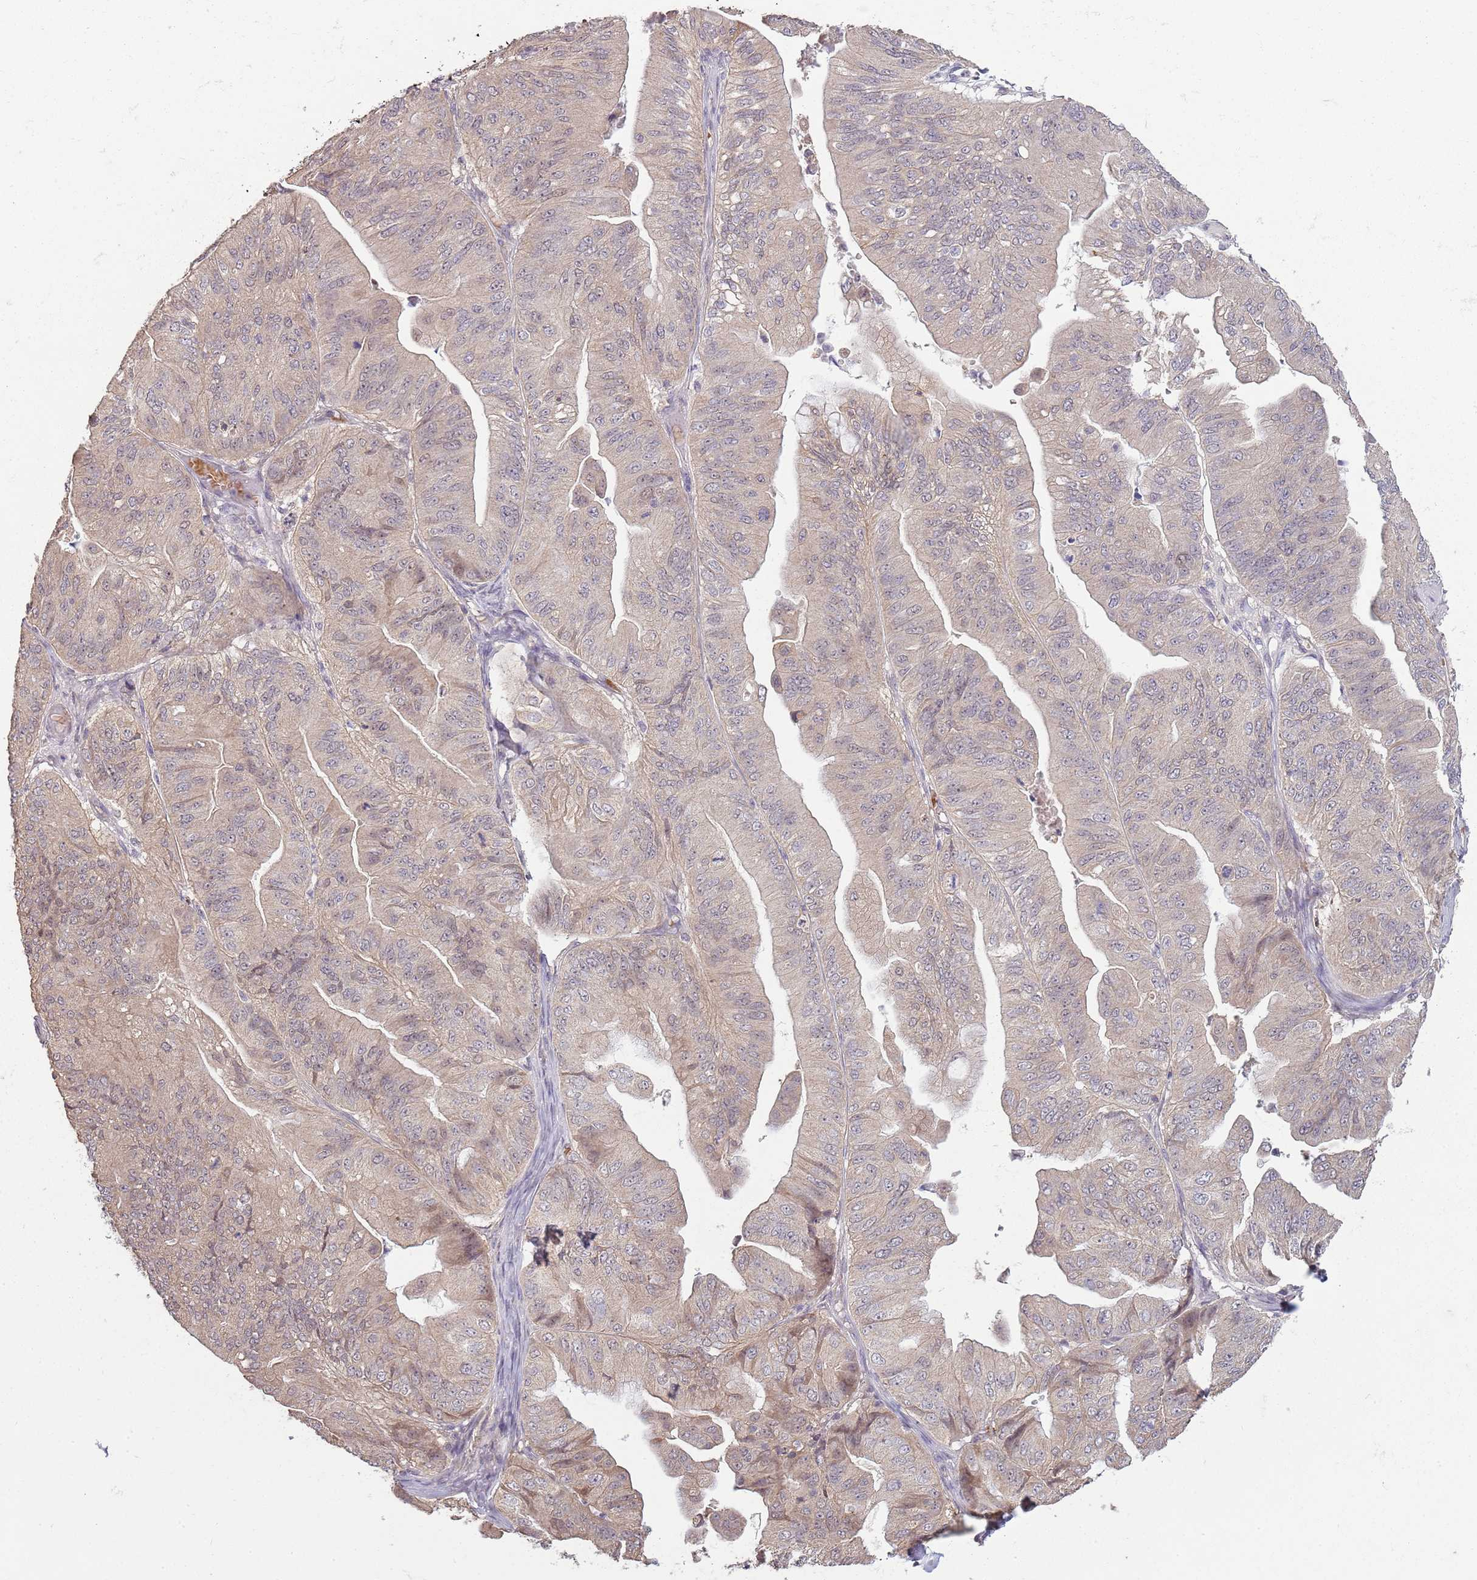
{"staining": {"intensity": "weak", "quantity": "25%-75%", "location": "cytoplasmic/membranous,nuclear"}, "tissue": "ovarian cancer", "cell_type": "Tumor cells", "image_type": "cancer", "snomed": [{"axis": "morphology", "description": "Cystadenocarcinoma, mucinous, NOS"}, {"axis": "topography", "description": "Ovary"}], "caption": "Weak cytoplasmic/membranous and nuclear staining for a protein is identified in about 25%-75% of tumor cells of mucinous cystadenocarcinoma (ovarian) using immunohistochemistry (IHC).", "gene": "TEKT4", "patient": {"sex": "female", "age": 61}}